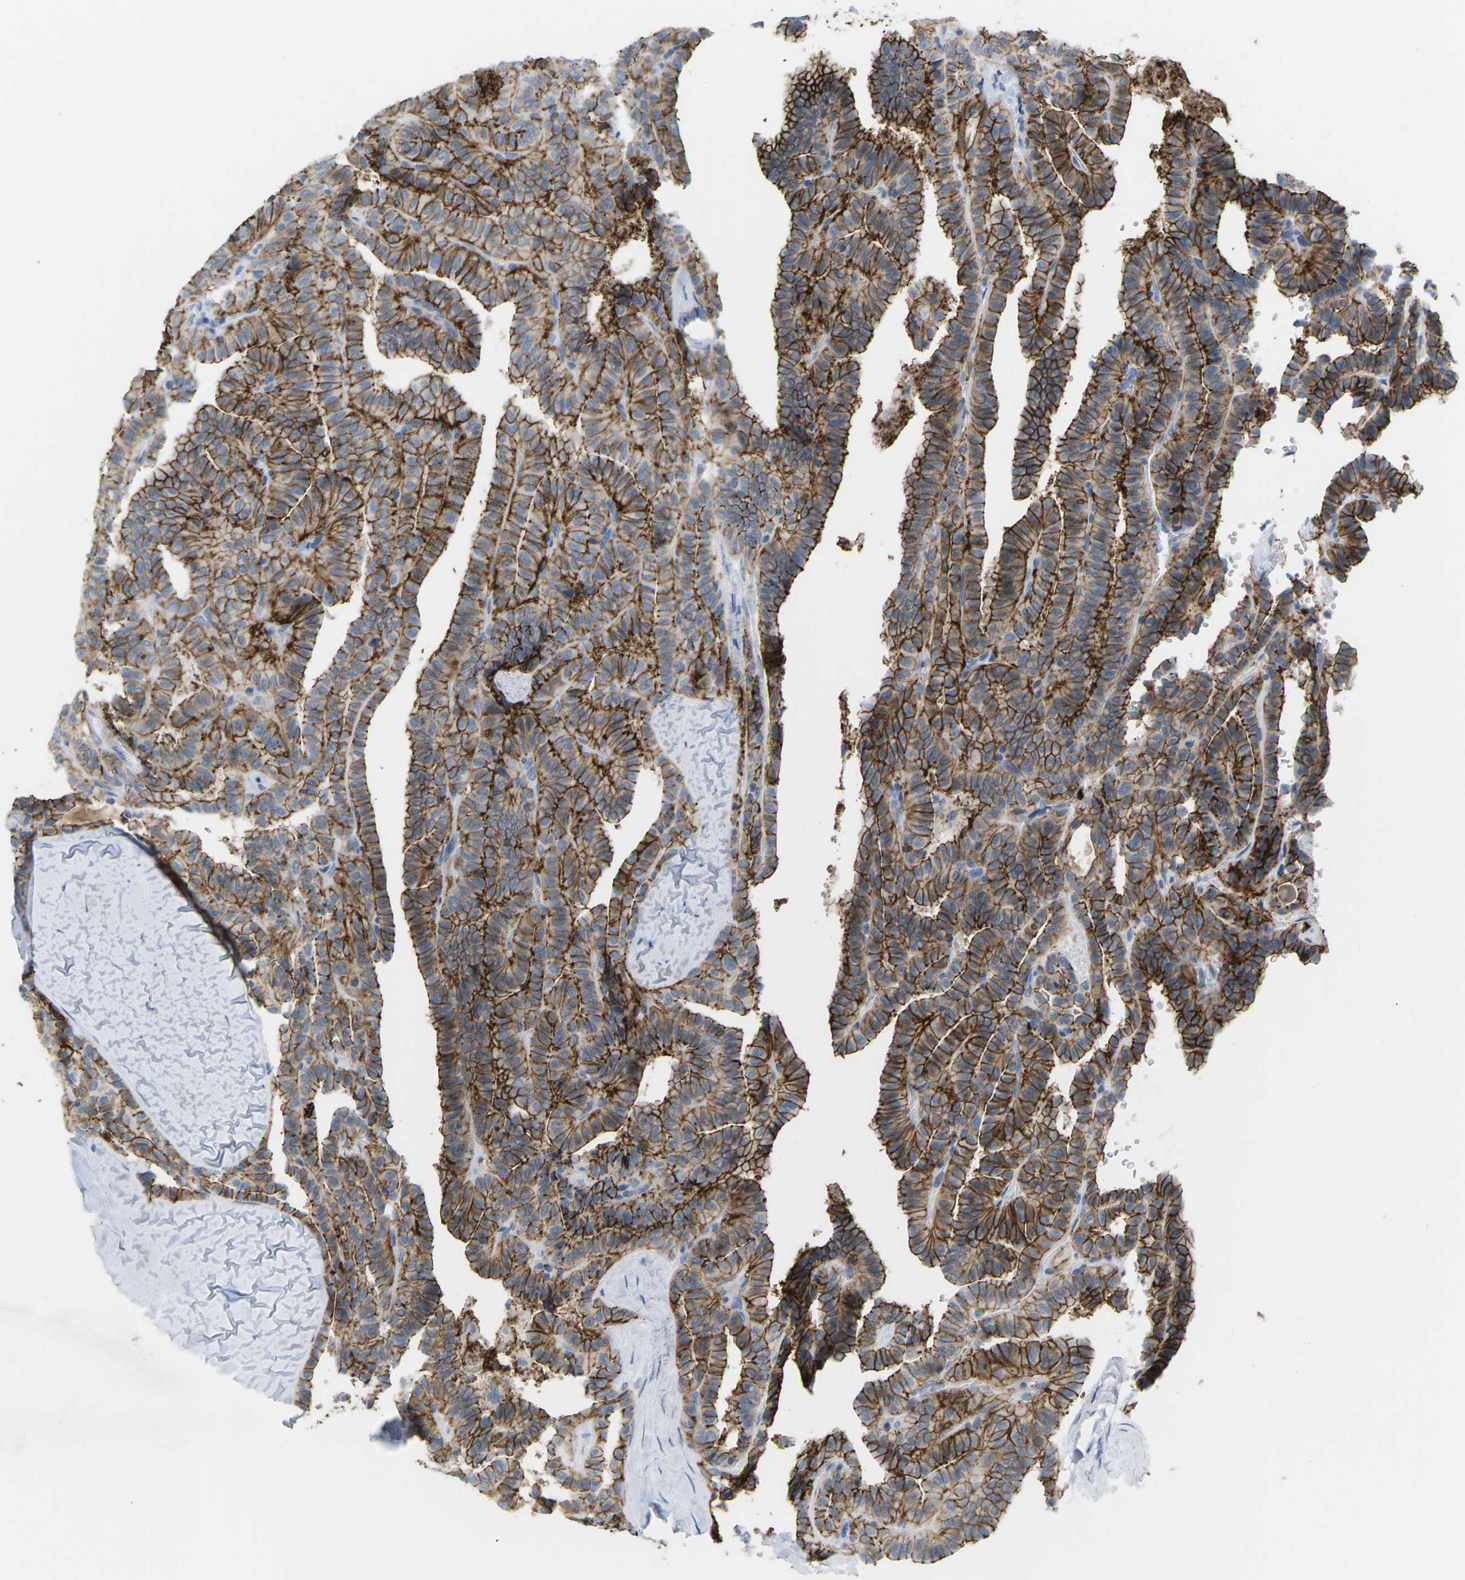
{"staining": {"intensity": "strong", "quantity": ">75%", "location": "cytoplasmic/membranous"}, "tissue": "thyroid cancer", "cell_type": "Tumor cells", "image_type": "cancer", "snomed": [{"axis": "morphology", "description": "Papillary adenocarcinoma, NOS"}, {"axis": "topography", "description": "Thyroid gland"}], "caption": "Papillary adenocarcinoma (thyroid) stained with a protein marker displays strong staining in tumor cells.", "gene": "CLDN3", "patient": {"sex": "male", "age": 77}}